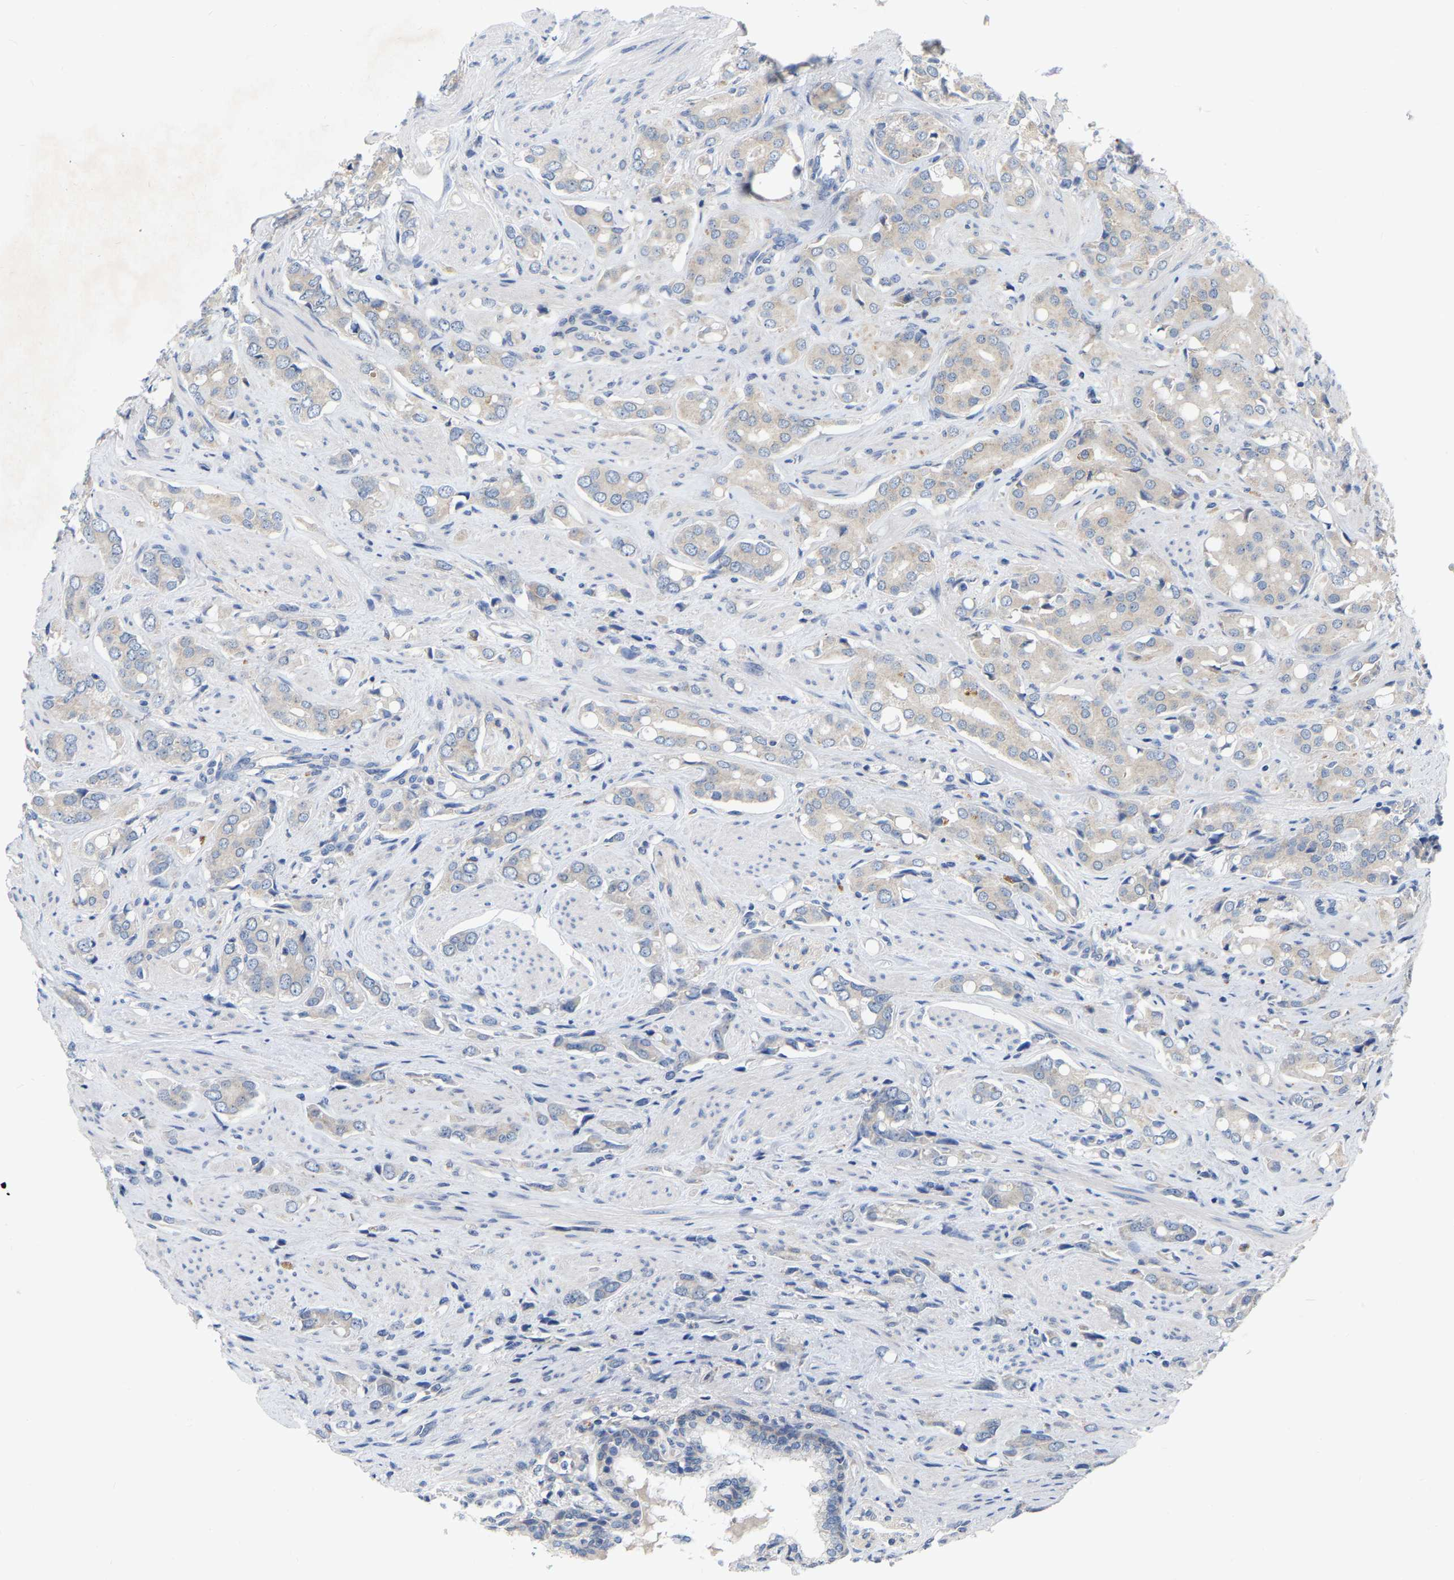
{"staining": {"intensity": "negative", "quantity": "none", "location": "none"}, "tissue": "prostate cancer", "cell_type": "Tumor cells", "image_type": "cancer", "snomed": [{"axis": "morphology", "description": "Adenocarcinoma, High grade"}, {"axis": "topography", "description": "Prostate"}], "caption": "Tumor cells are negative for brown protein staining in prostate cancer (high-grade adenocarcinoma).", "gene": "WIPI2", "patient": {"sex": "male", "age": 52}}